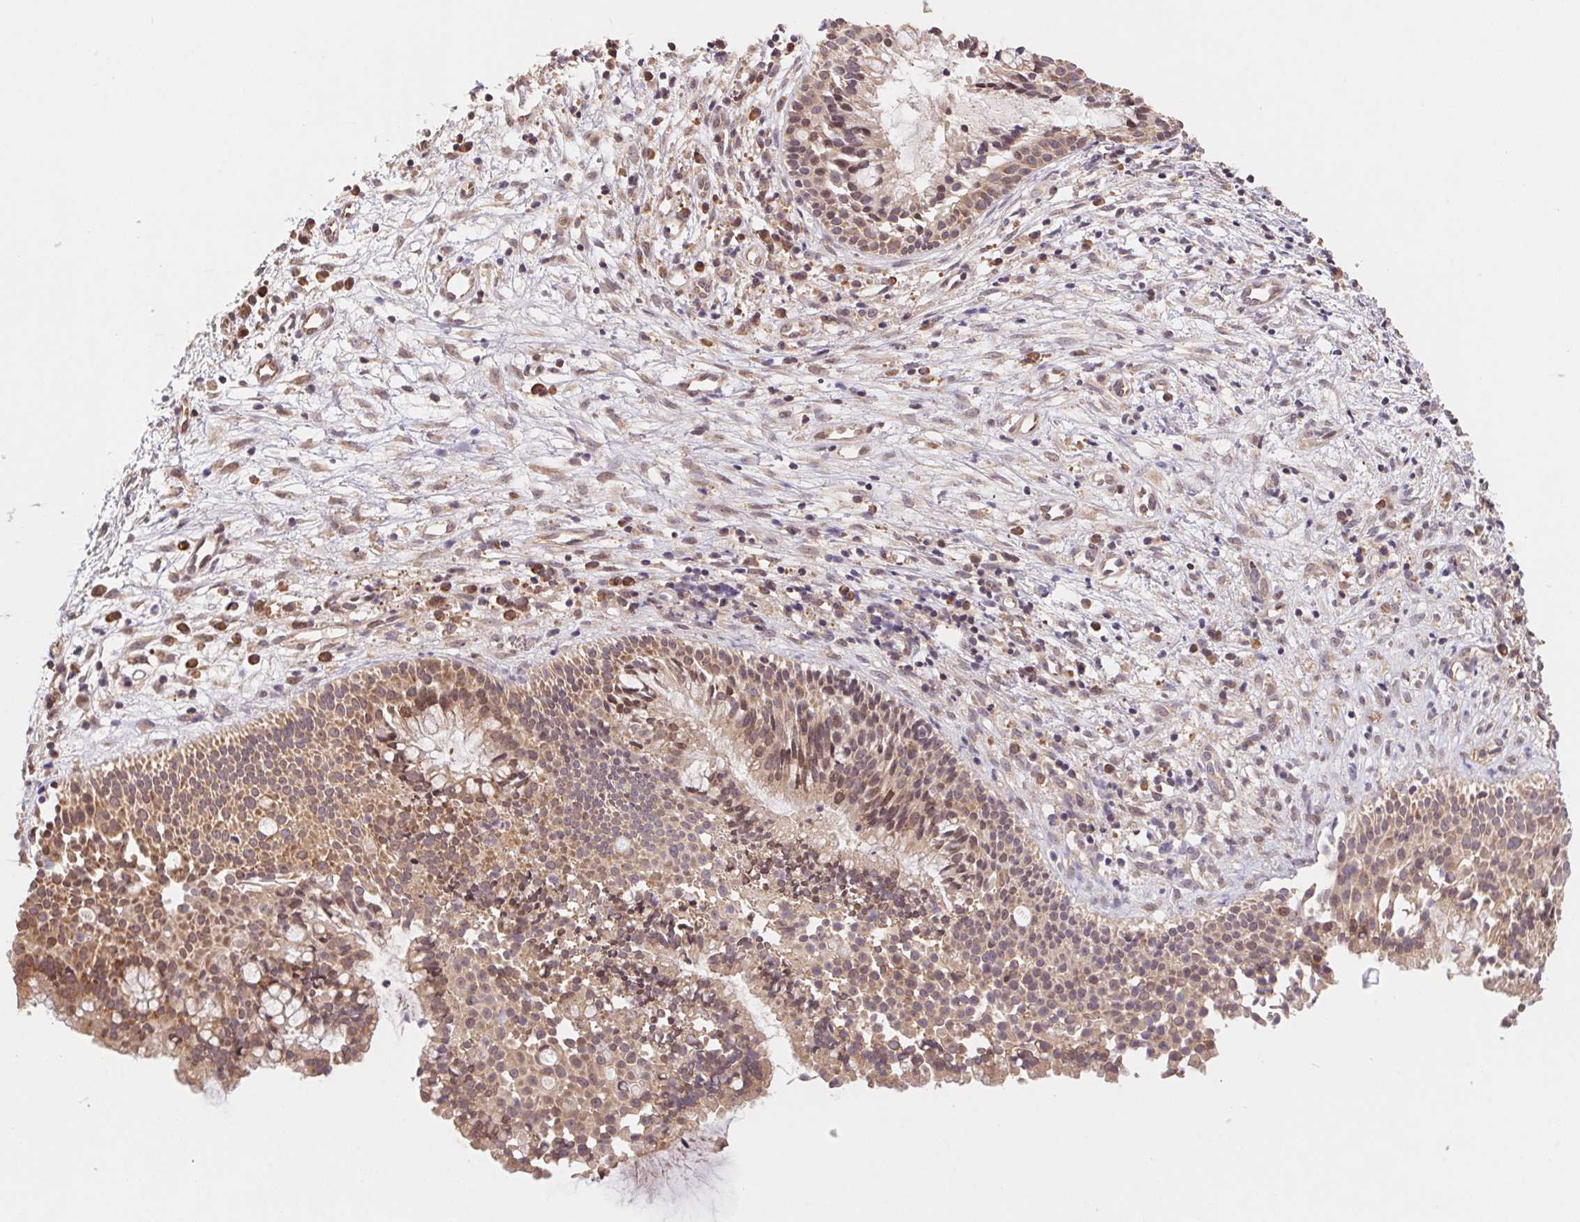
{"staining": {"intensity": "moderate", "quantity": ">75%", "location": "cytoplasmic/membranous,nuclear"}, "tissue": "nasopharynx", "cell_type": "Respiratory epithelial cells", "image_type": "normal", "snomed": [{"axis": "morphology", "description": "Normal tissue, NOS"}, {"axis": "topography", "description": "Nasopharynx"}], "caption": "Immunohistochemistry (DAB) staining of benign human nasopharynx demonstrates moderate cytoplasmic/membranous,nuclear protein staining in approximately >75% of respiratory epithelial cells.", "gene": "RPL27A", "patient": {"sex": "male", "age": 67}}